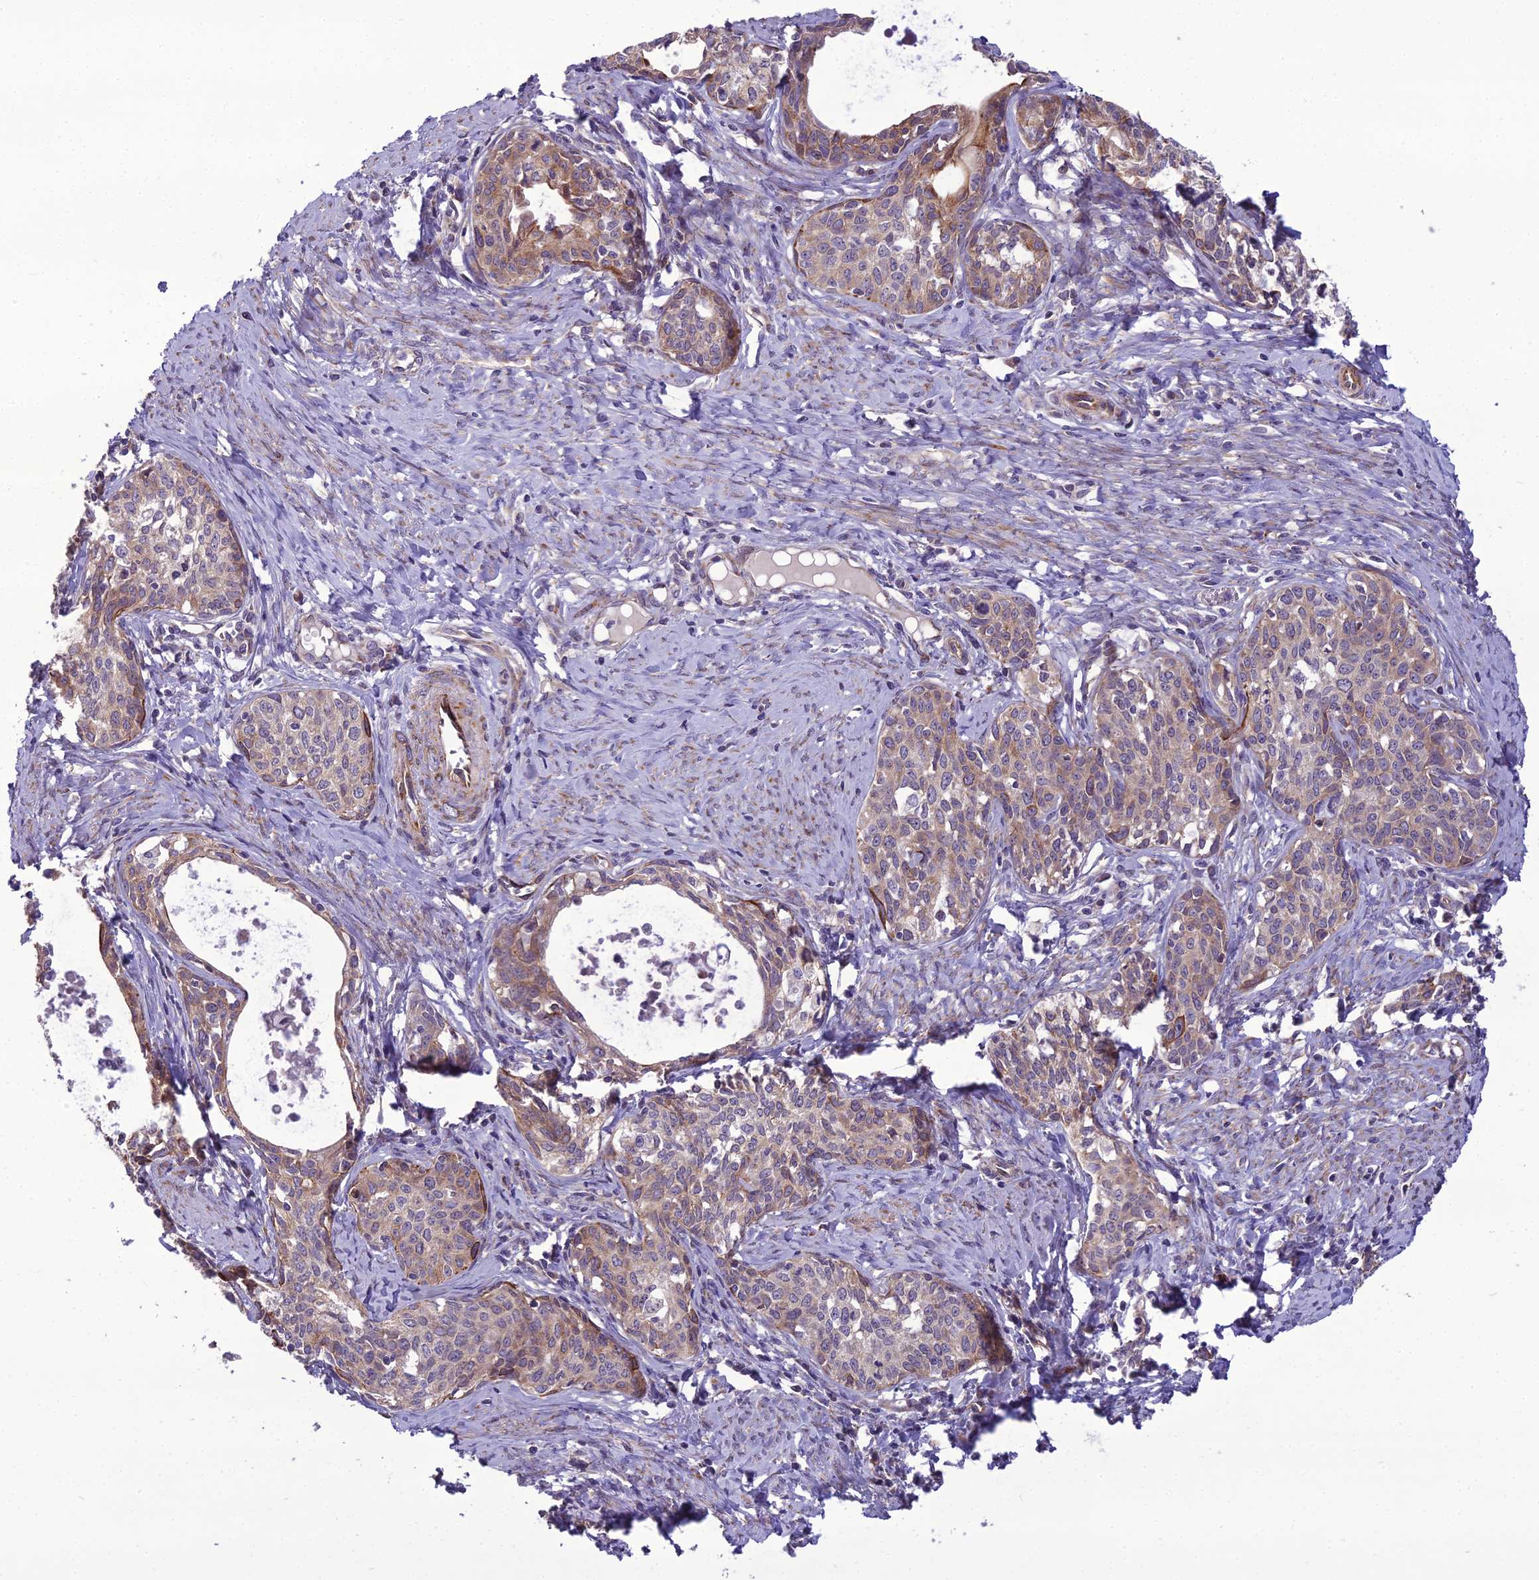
{"staining": {"intensity": "moderate", "quantity": "25%-75%", "location": "cytoplasmic/membranous"}, "tissue": "cervical cancer", "cell_type": "Tumor cells", "image_type": "cancer", "snomed": [{"axis": "morphology", "description": "Squamous cell carcinoma, NOS"}, {"axis": "topography", "description": "Cervix"}], "caption": "The photomicrograph demonstrates immunohistochemical staining of squamous cell carcinoma (cervical). There is moderate cytoplasmic/membranous staining is seen in about 25%-75% of tumor cells.", "gene": "NODAL", "patient": {"sex": "female", "age": 52}}